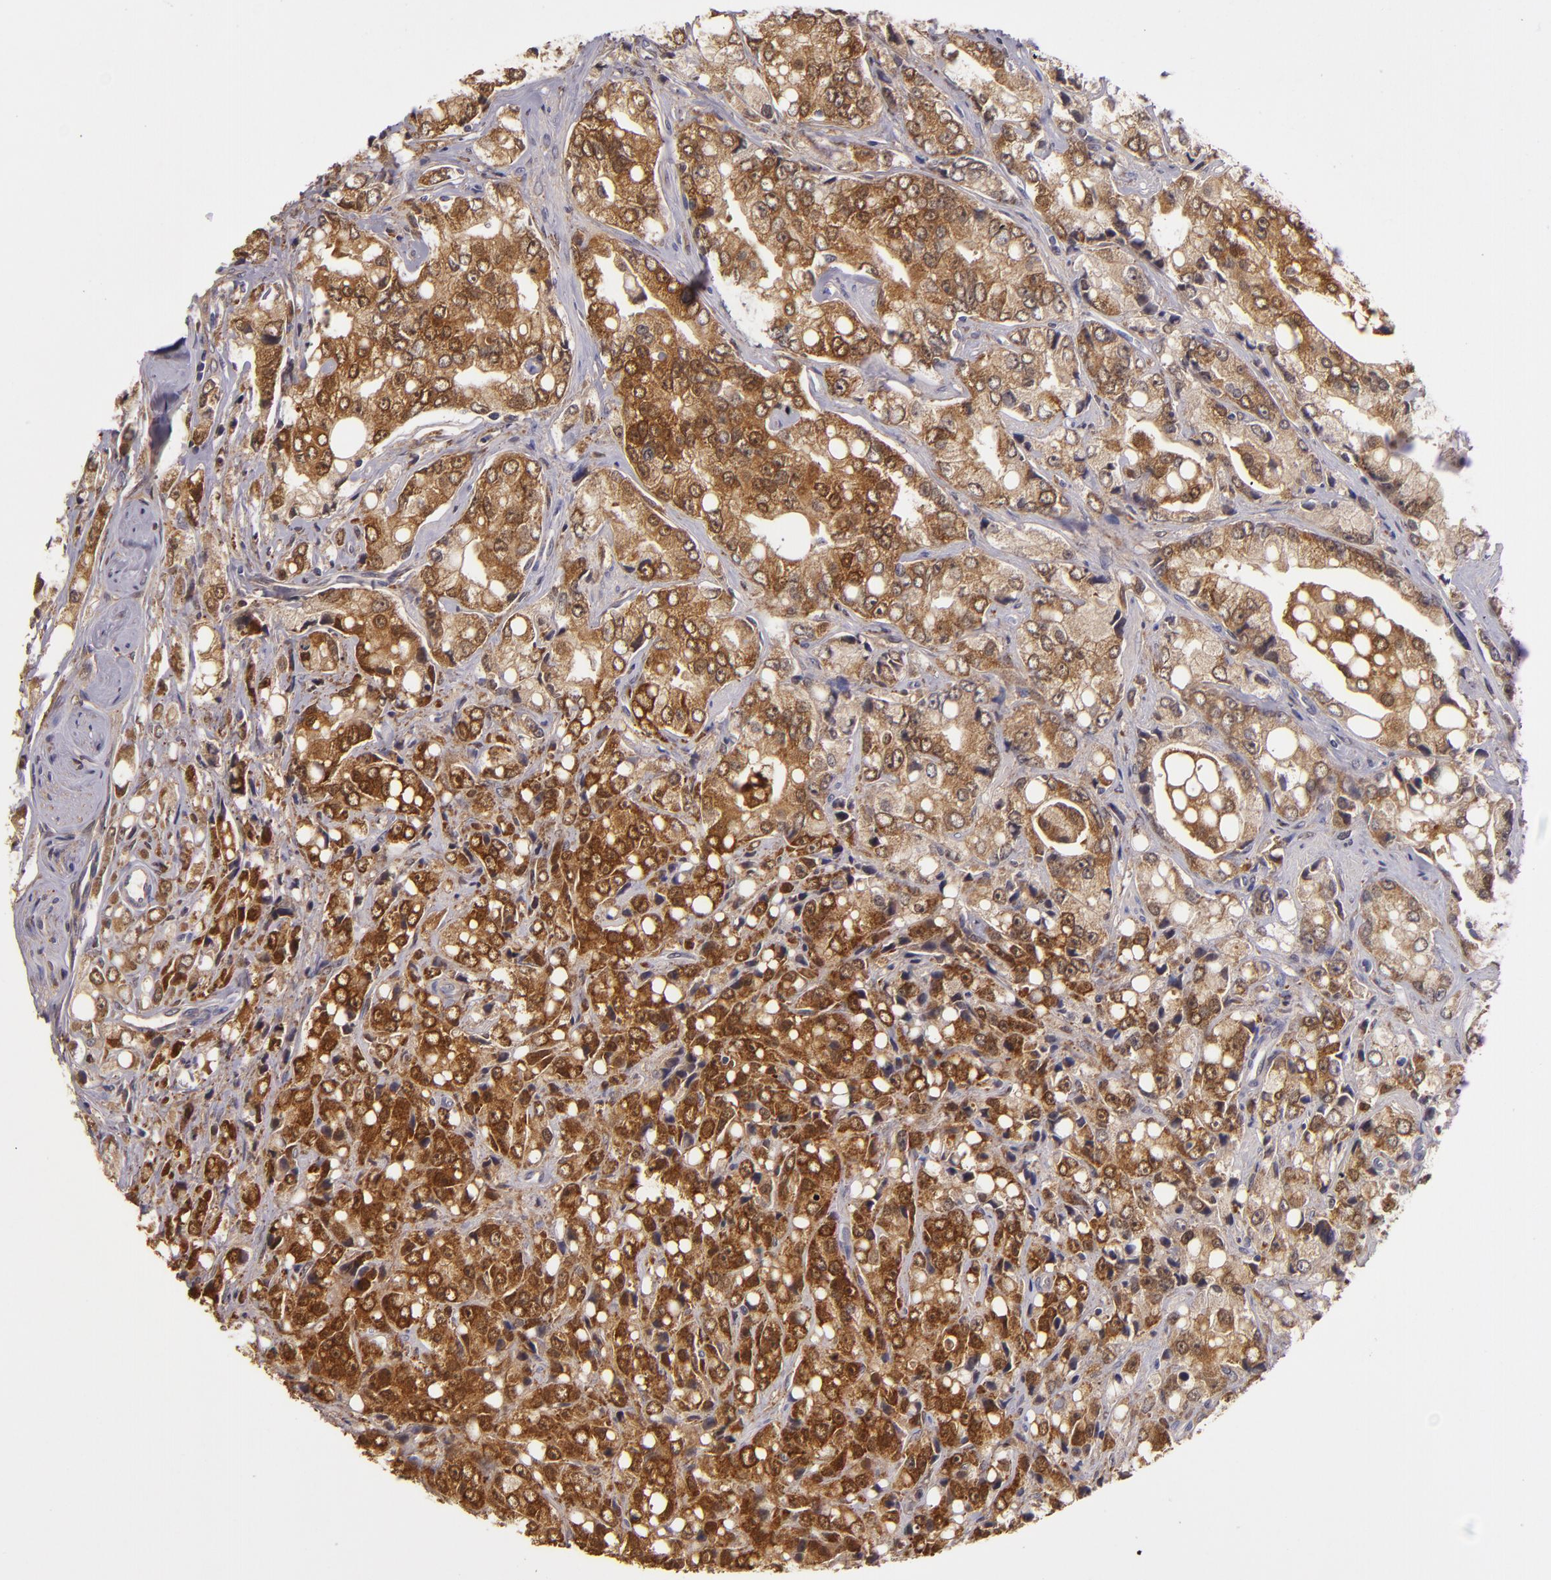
{"staining": {"intensity": "moderate", "quantity": ">75%", "location": "cytoplasmic/membranous"}, "tissue": "prostate cancer", "cell_type": "Tumor cells", "image_type": "cancer", "snomed": [{"axis": "morphology", "description": "Adenocarcinoma, High grade"}, {"axis": "topography", "description": "Prostate"}], "caption": "IHC (DAB) staining of prostate cancer (high-grade adenocarcinoma) displays moderate cytoplasmic/membranous protein positivity in about >75% of tumor cells.", "gene": "FHIT", "patient": {"sex": "male", "age": 67}}